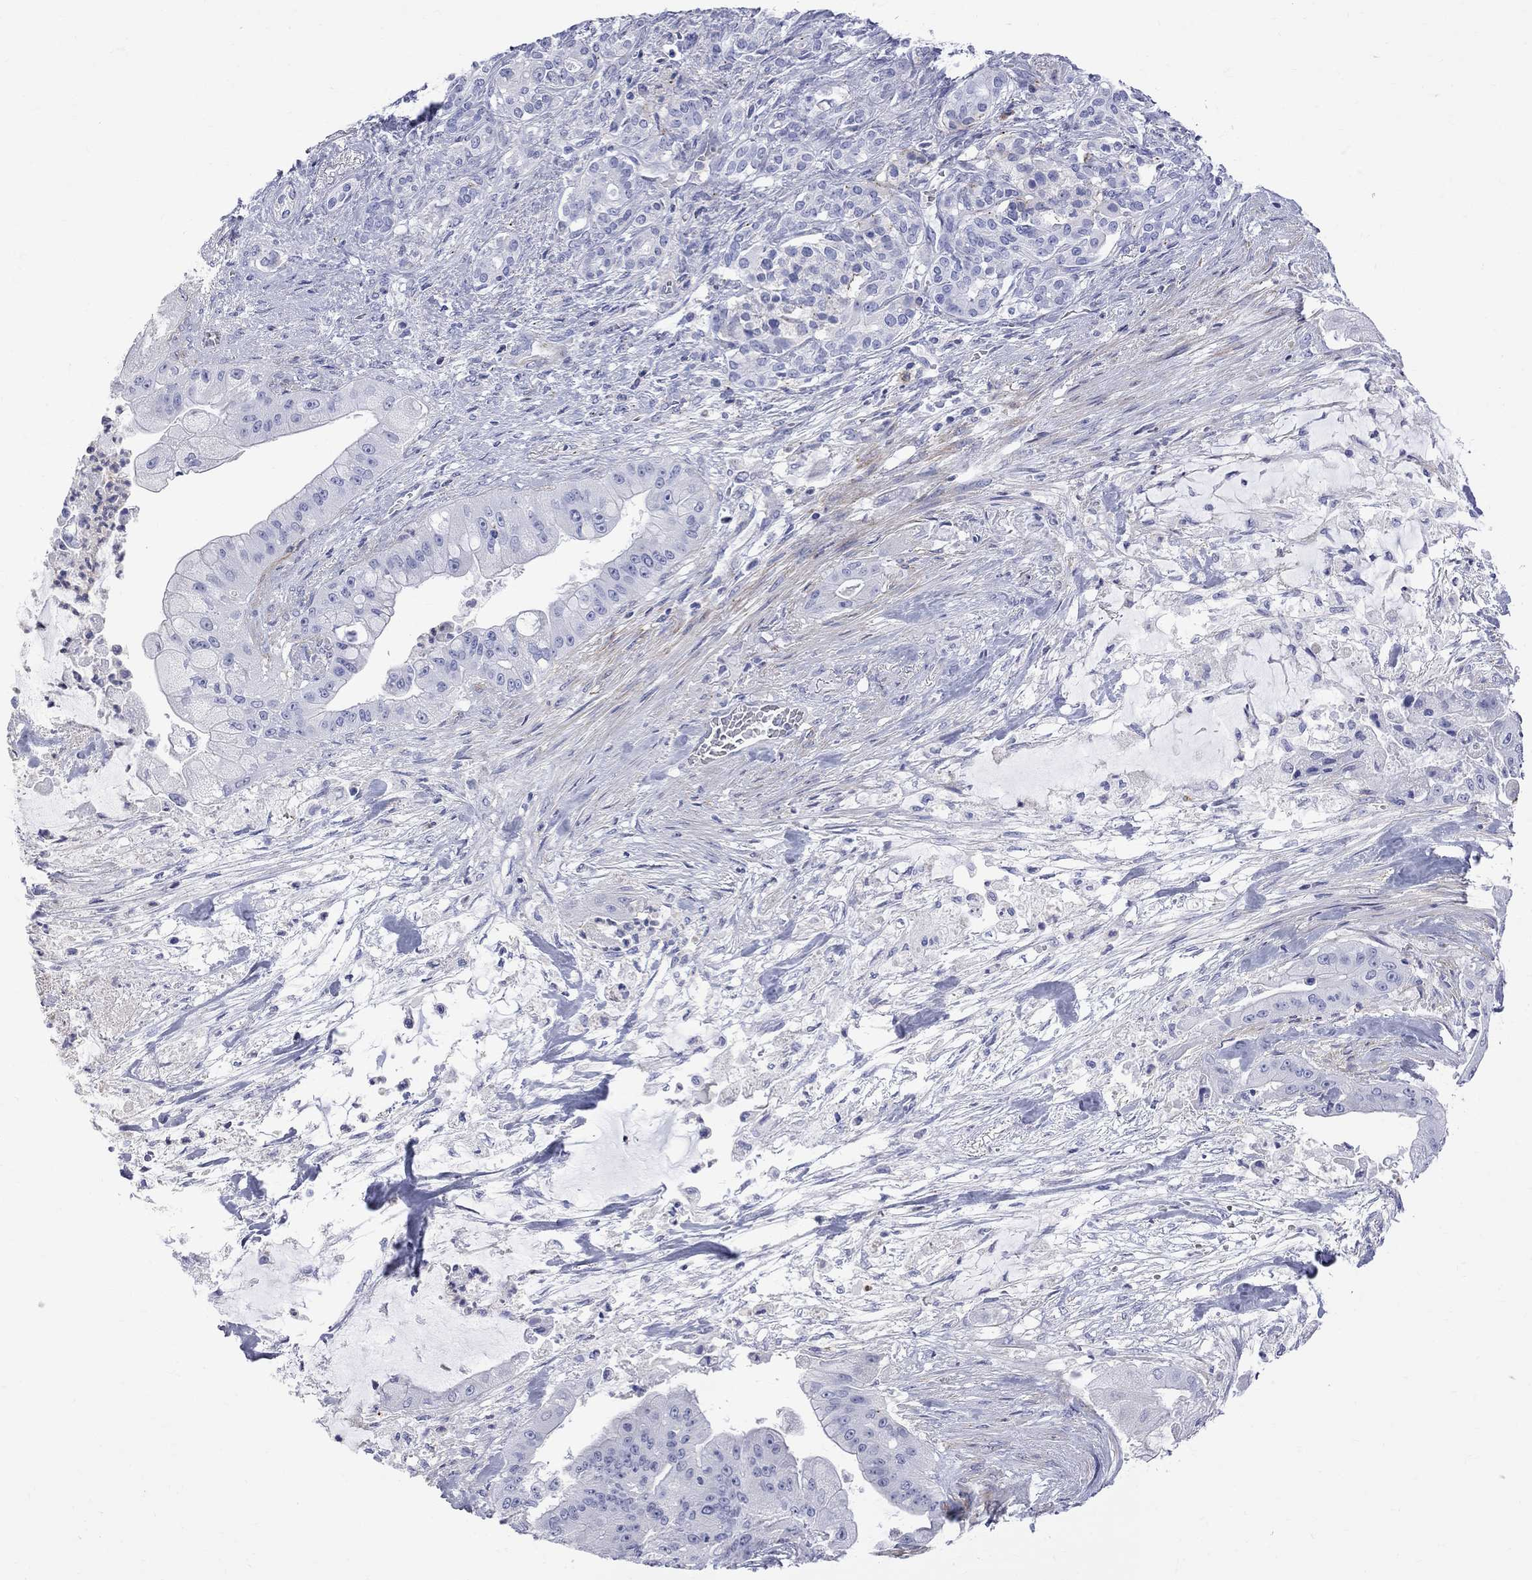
{"staining": {"intensity": "negative", "quantity": "none", "location": "none"}, "tissue": "pancreatic cancer", "cell_type": "Tumor cells", "image_type": "cancer", "snomed": [{"axis": "morphology", "description": "Normal tissue, NOS"}, {"axis": "morphology", "description": "Inflammation, NOS"}, {"axis": "morphology", "description": "Adenocarcinoma, NOS"}, {"axis": "topography", "description": "Pancreas"}], "caption": "Immunohistochemical staining of human adenocarcinoma (pancreatic) reveals no significant positivity in tumor cells.", "gene": "S100A3", "patient": {"sex": "male", "age": 57}}